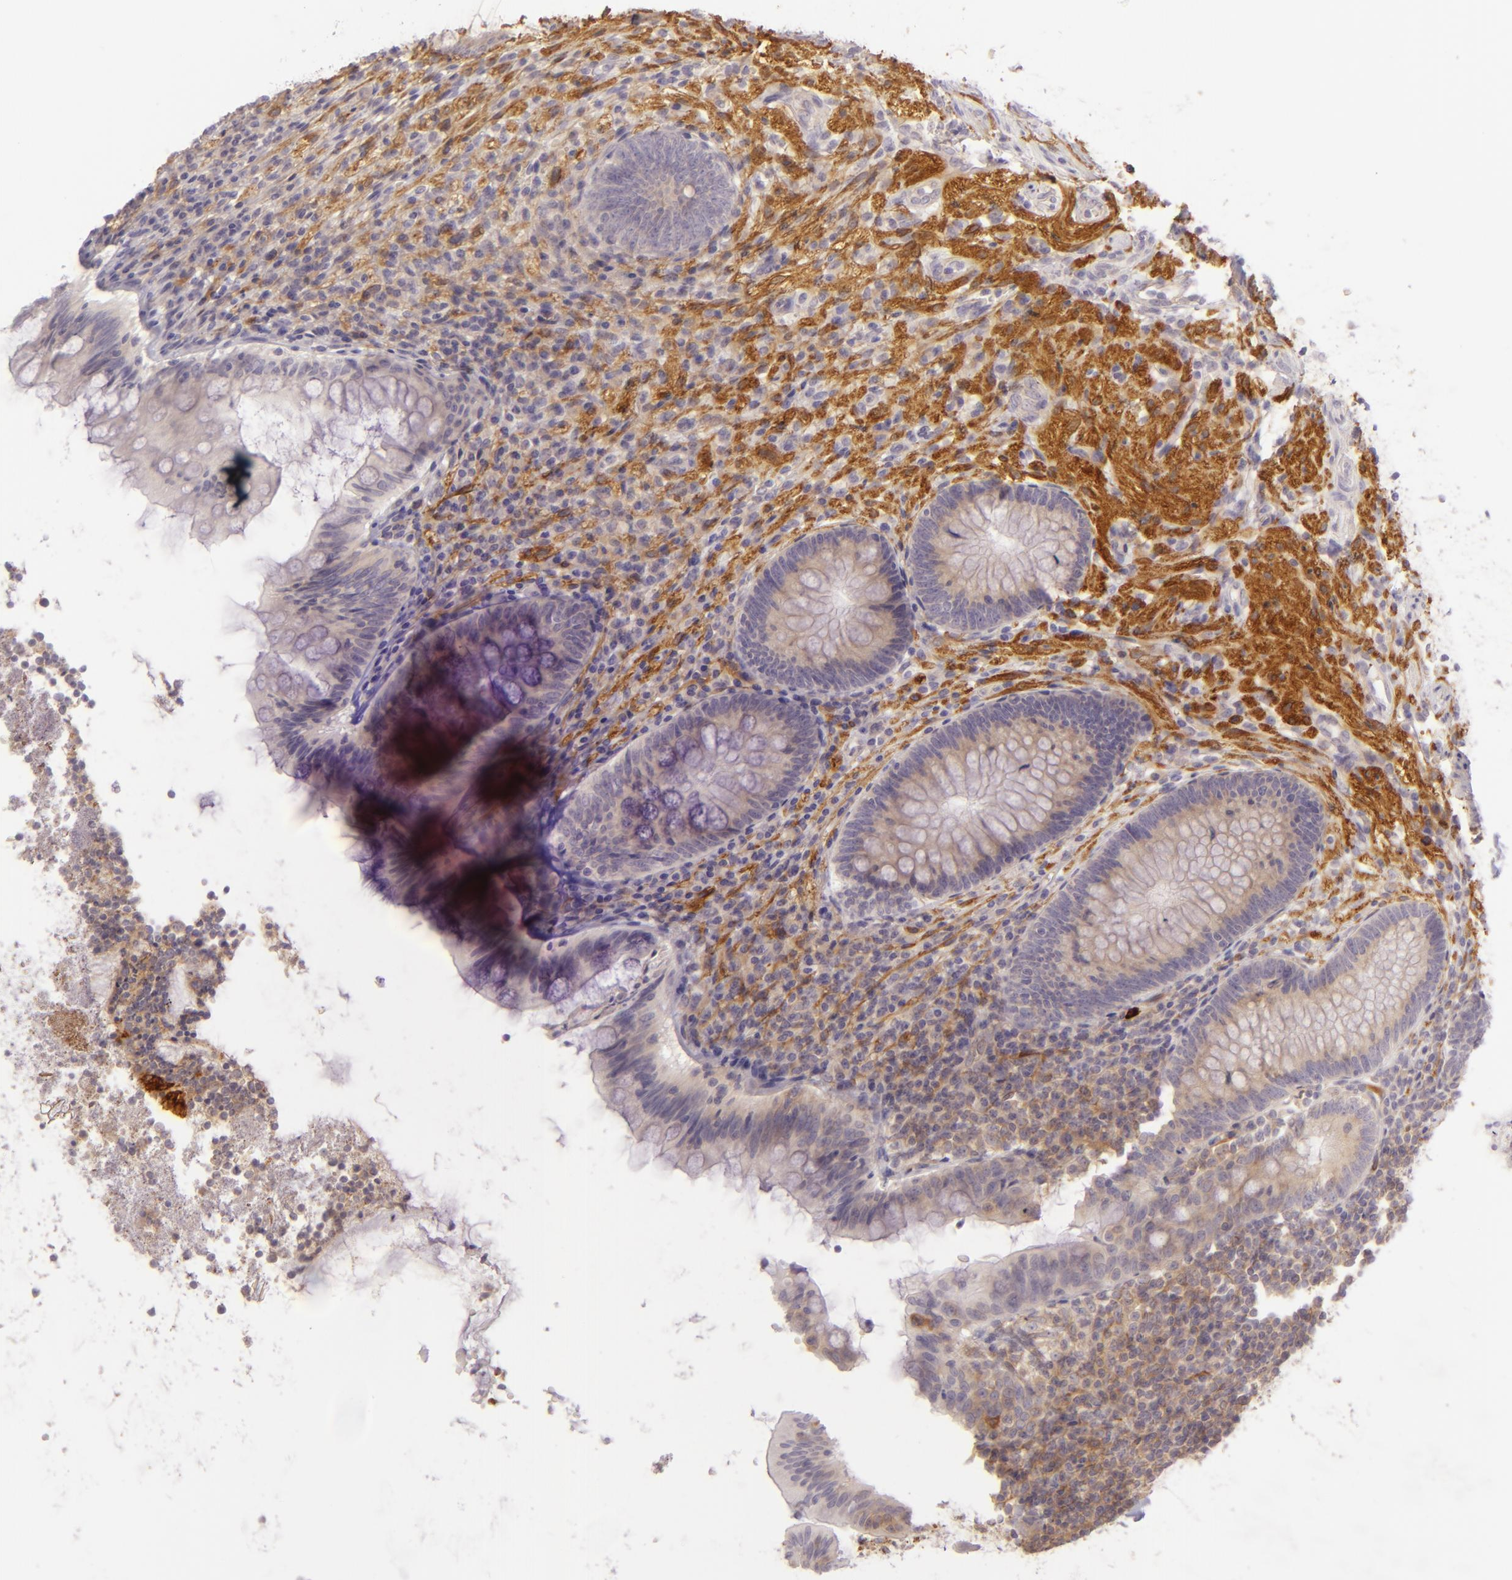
{"staining": {"intensity": "weak", "quantity": ">75%", "location": "cytoplasmic/membranous"}, "tissue": "appendix", "cell_type": "Glandular cells", "image_type": "normal", "snomed": [{"axis": "morphology", "description": "Normal tissue, NOS"}, {"axis": "topography", "description": "Appendix"}], "caption": "Immunohistochemistry (DAB (3,3'-diaminobenzidine)) staining of benign human appendix shows weak cytoplasmic/membranous protein expression in about >75% of glandular cells.", "gene": "ZC3H7B", "patient": {"sex": "female", "age": 66}}